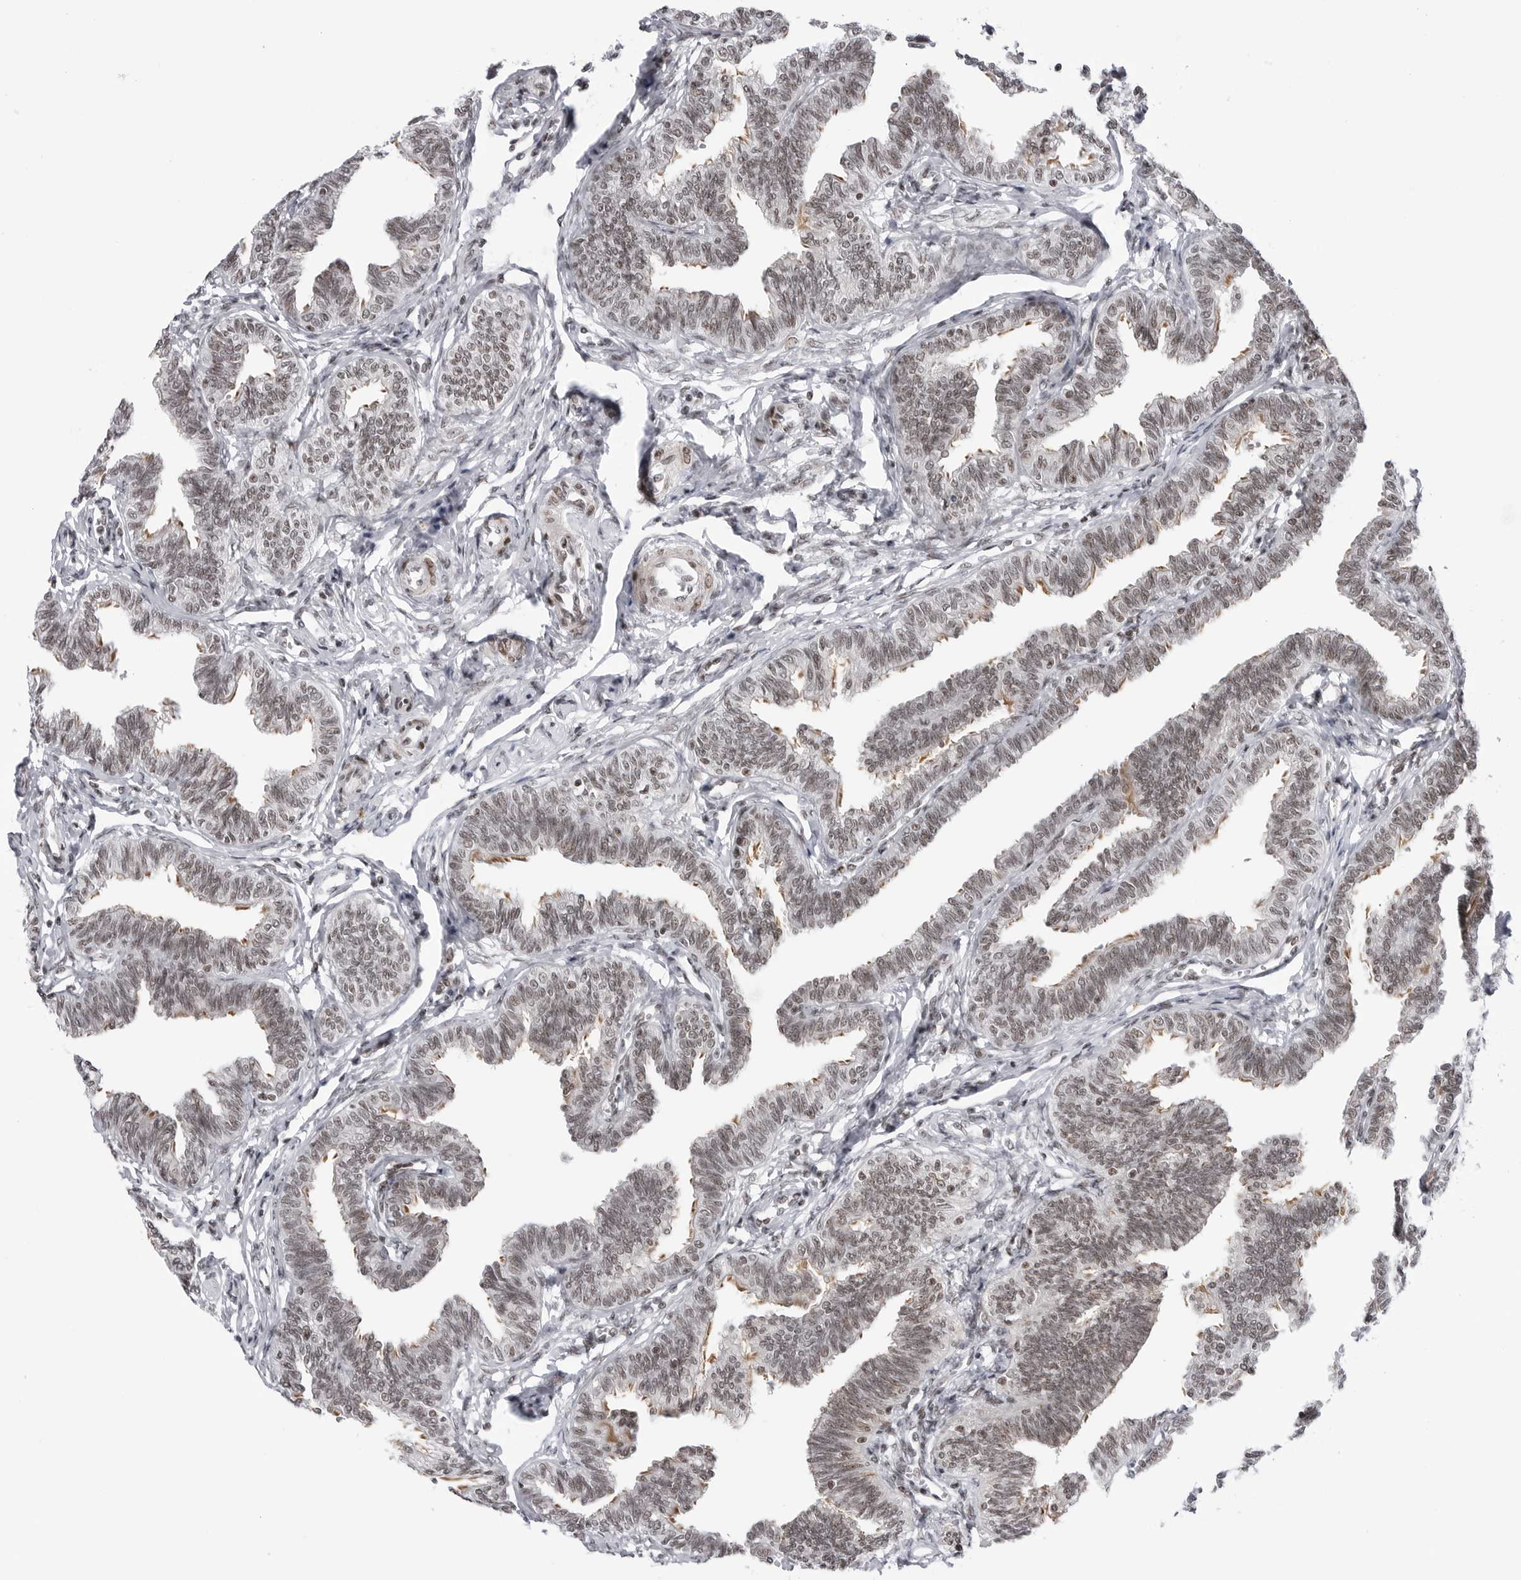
{"staining": {"intensity": "moderate", "quantity": "25%-75%", "location": "cytoplasmic/membranous,nuclear"}, "tissue": "fallopian tube", "cell_type": "Glandular cells", "image_type": "normal", "snomed": [{"axis": "morphology", "description": "Normal tissue, NOS"}, {"axis": "topography", "description": "Fallopian tube"}, {"axis": "topography", "description": "Ovary"}], "caption": "Immunohistochemistry (IHC) of benign fallopian tube exhibits medium levels of moderate cytoplasmic/membranous,nuclear expression in approximately 25%-75% of glandular cells.", "gene": "TRIM66", "patient": {"sex": "female", "age": 23}}